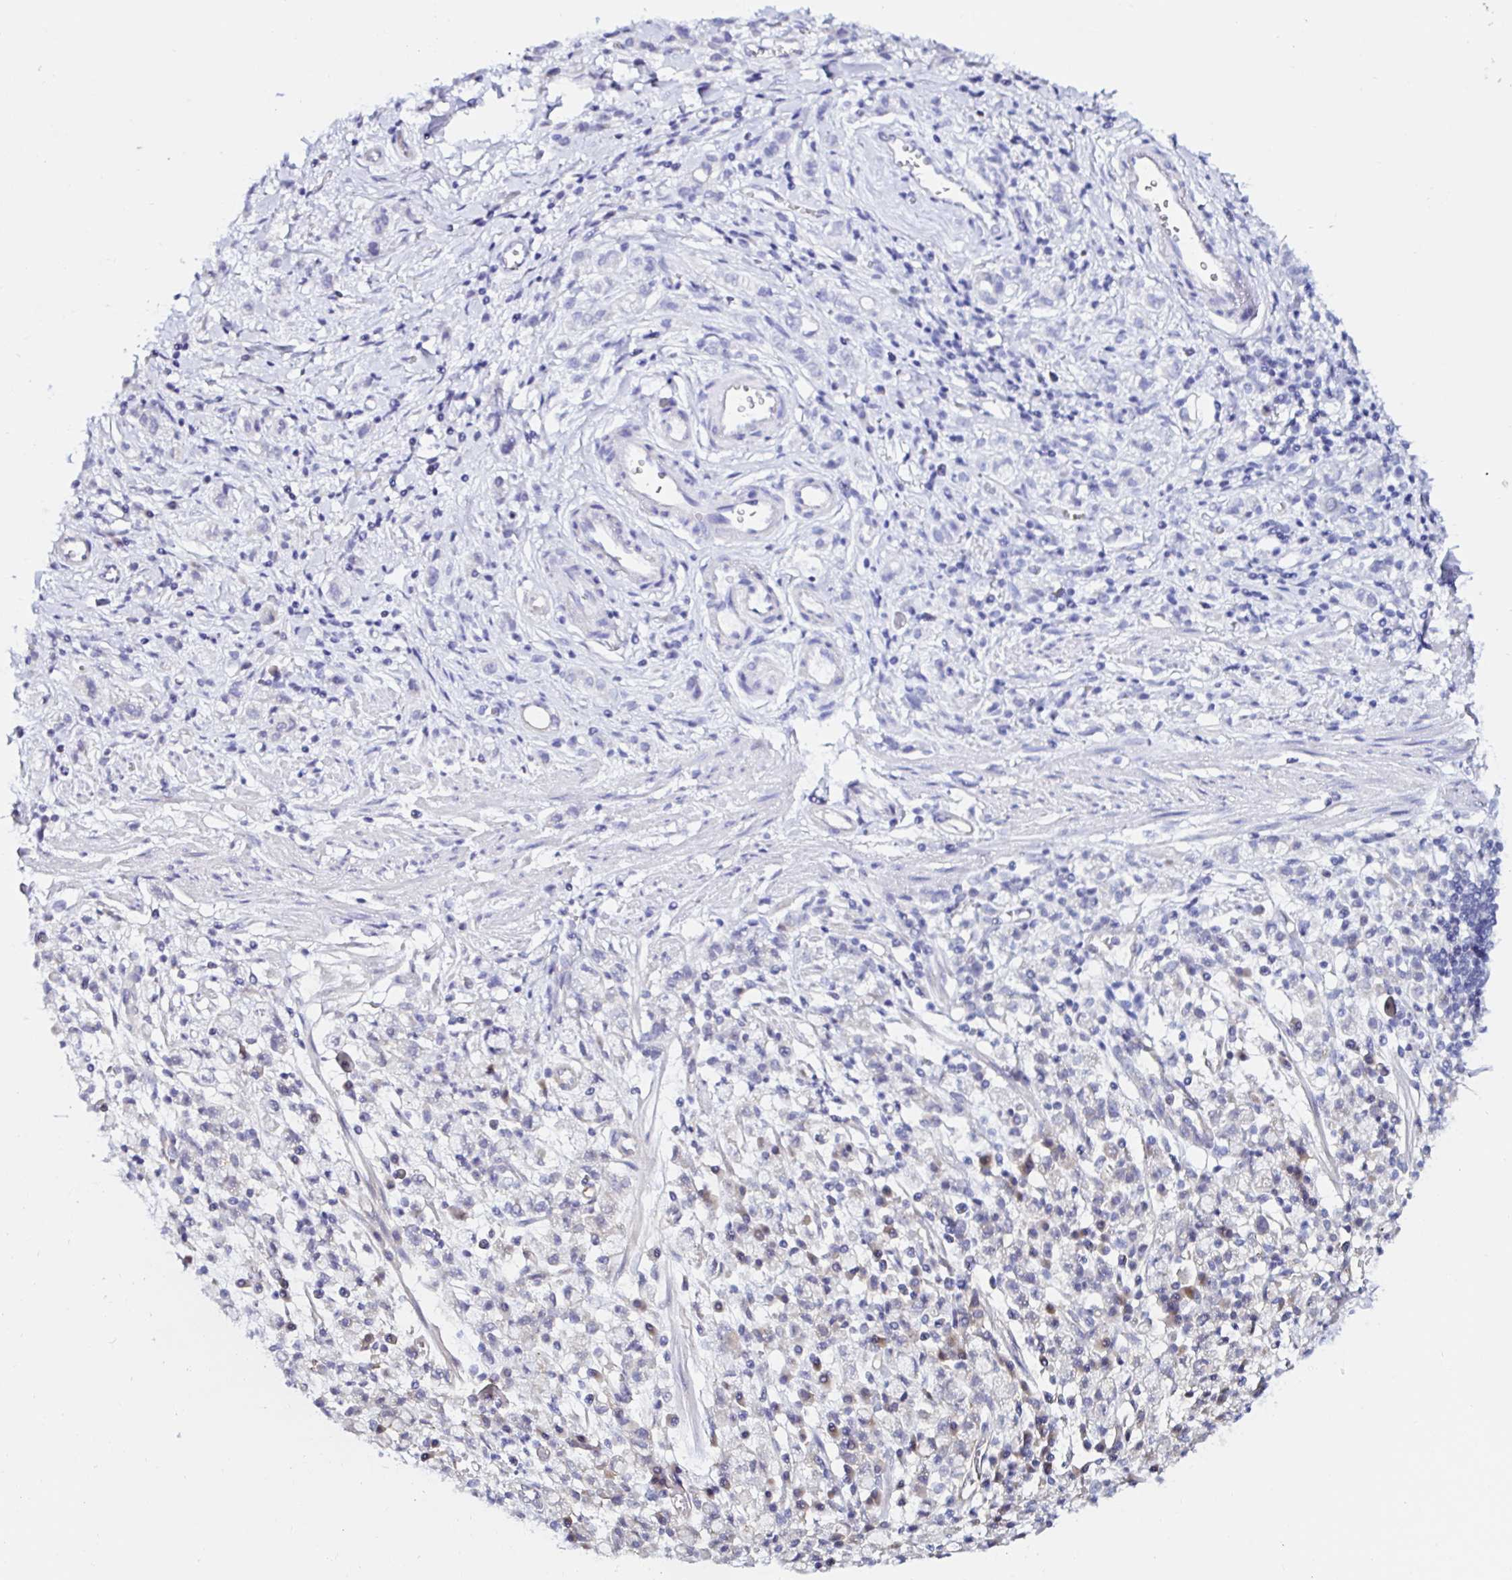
{"staining": {"intensity": "negative", "quantity": "none", "location": "none"}, "tissue": "stomach cancer", "cell_type": "Tumor cells", "image_type": "cancer", "snomed": [{"axis": "morphology", "description": "Adenocarcinoma, NOS"}, {"axis": "topography", "description": "Stomach"}], "caption": "A micrograph of human stomach cancer (adenocarcinoma) is negative for staining in tumor cells.", "gene": "RSRP1", "patient": {"sex": "male", "age": 77}}